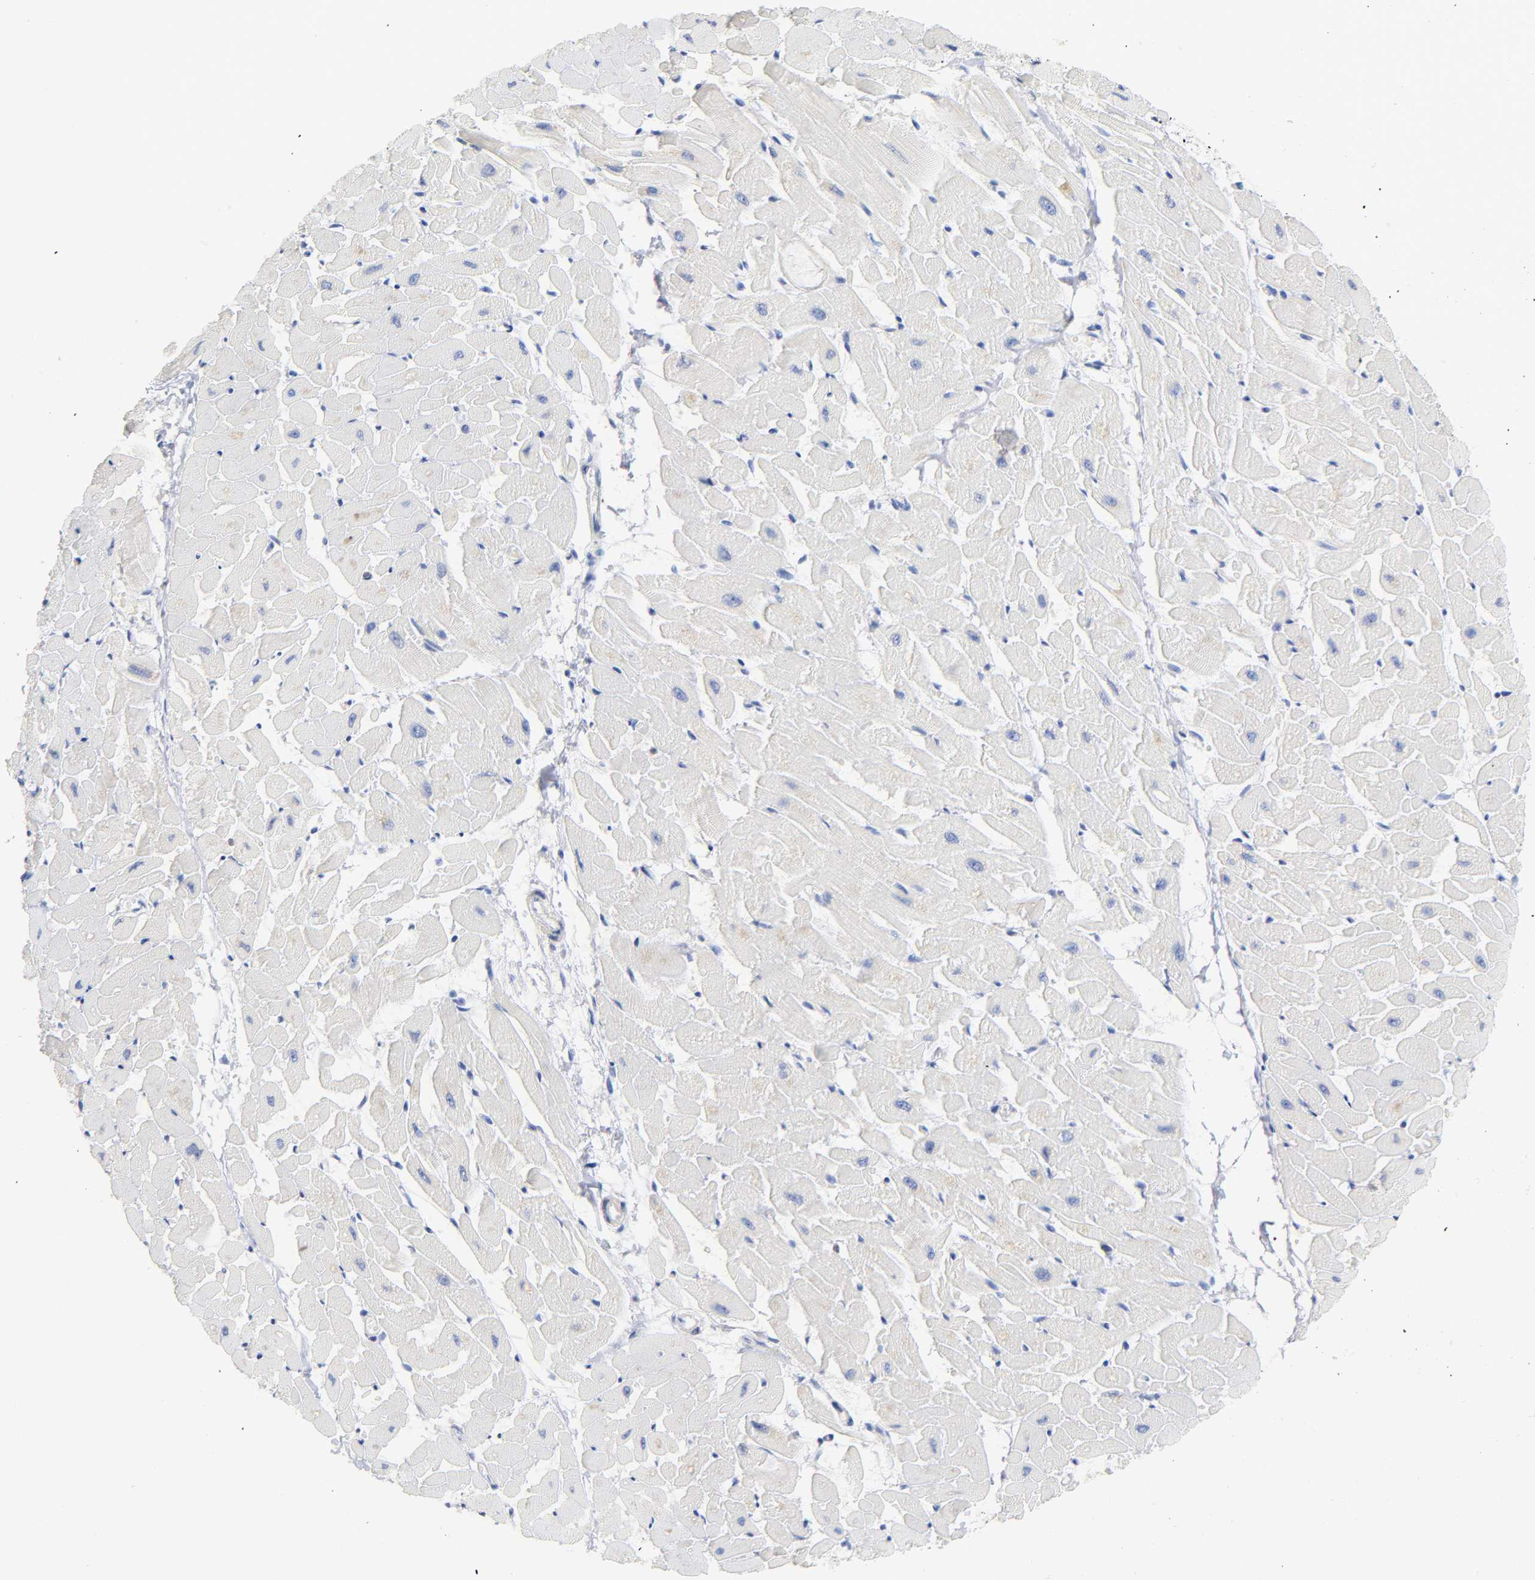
{"staining": {"intensity": "negative", "quantity": "none", "location": "none"}, "tissue": "heart muscle", "cell_type": "Cardiomyocytes", "image_type": "normal", "snomed": [{"axis": "morphology", "description": "Normal tissue, NOS"}, {"axis": "topography", "description": "Heart"}], "caption": "IHC of unremarkable heart muscle shows no expression in cardiomyocytes. (DAB (3,3'-diaminobenzidine) immunohistochemistry (IHC) with hematoxylin counter stain).", "gene": "IL18", "patient": {"sex": "female", "age": 19}}